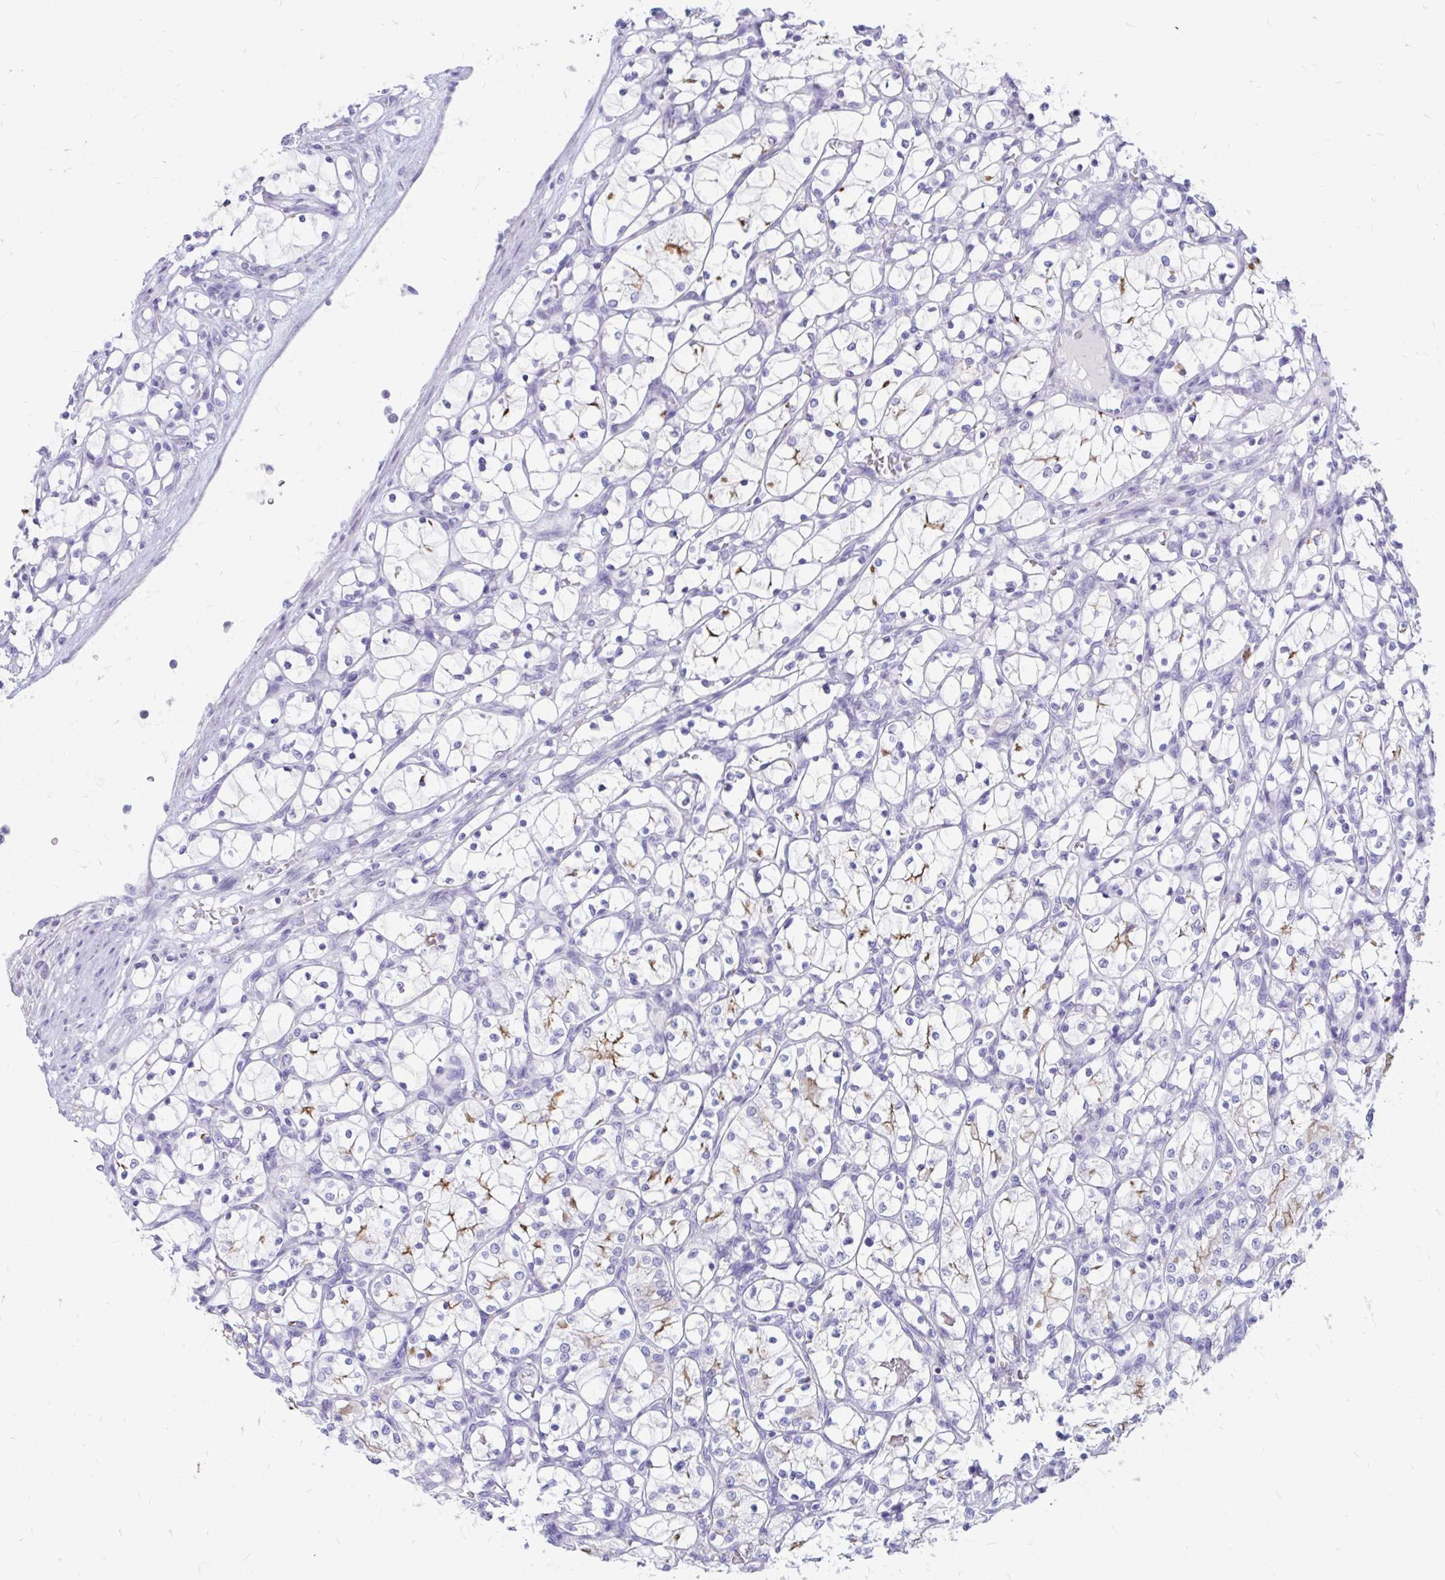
{"staining": {"intensity": "negative", "quantity": "none", "location": "none"}, "tissue": "renal cancer", "cell_type": "Tumor cells", "image_type": "cancer", "snomed": [{"axis": "morphology", "description": "Adenocarcinoma, NOS"}, {"axis": "topography", "description": "Kidney"}], "caption": "Immunohistochemical staining of human renal cancer (adenocarcinoma) demonstrates no significant expression in tumor cells.", "gene": "IGSF5", "patient": {"sex": "female", "age": 69}}